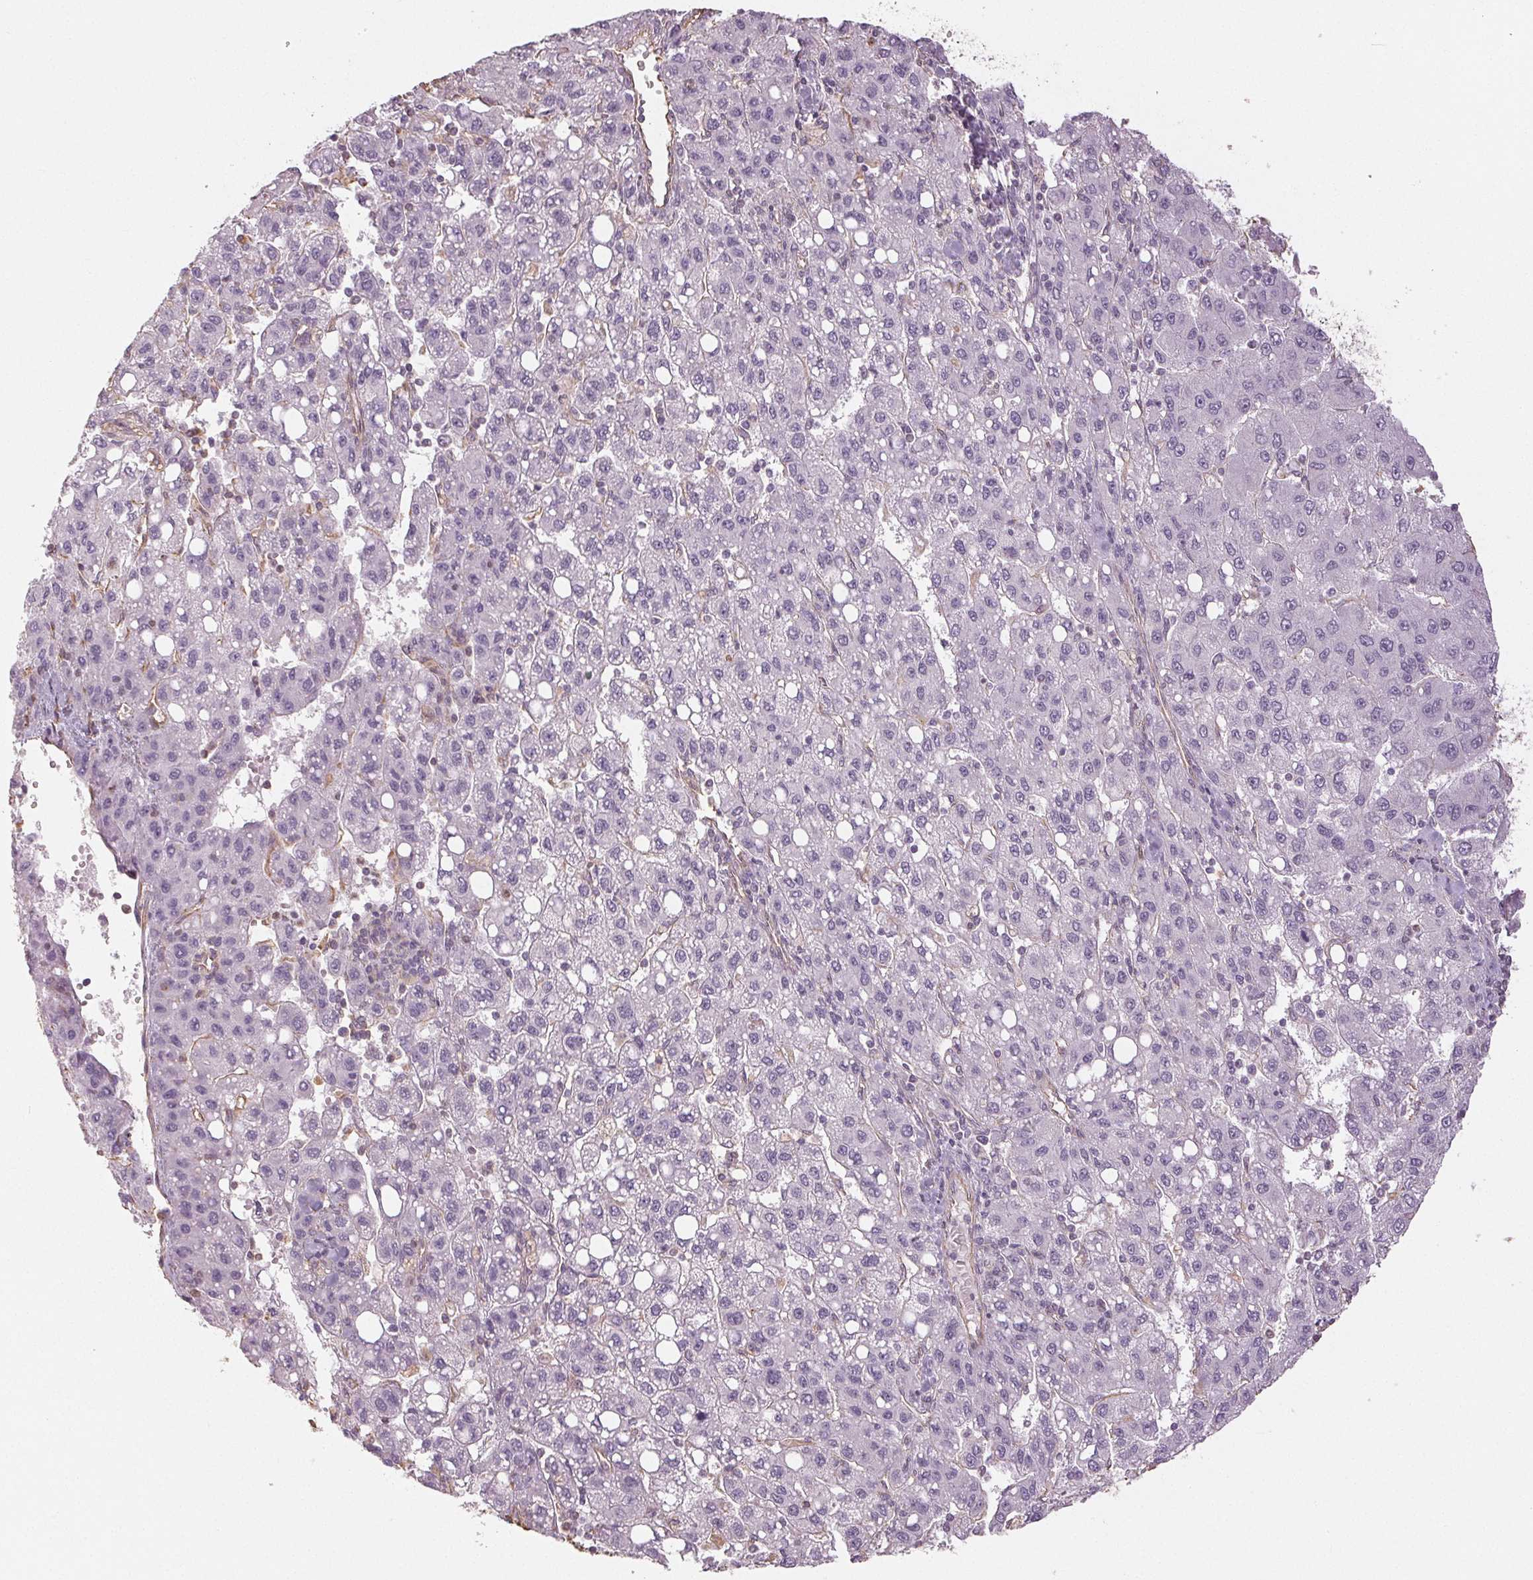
{"staining": {"intensity": "negative", "quantity": "none", "location": "none"}, "tissue": "liver cancer", "cell_type": "Tumor cells", "image_type": "cancer", "snomed": [{"axis": "morphology", "description": "Carcinoma, Hepatocellular, NOS"}, {"axis": "topography", "description": "Liver"}], "caption": "An image of liver cancer stained for a protein shows no brown staining in tumor cells. (DAB immunohistochemistry visualized using brightfield microscopy, high magnification).", "gene": "COL7A1", "patient": {"sex": "female", "age": 82}}